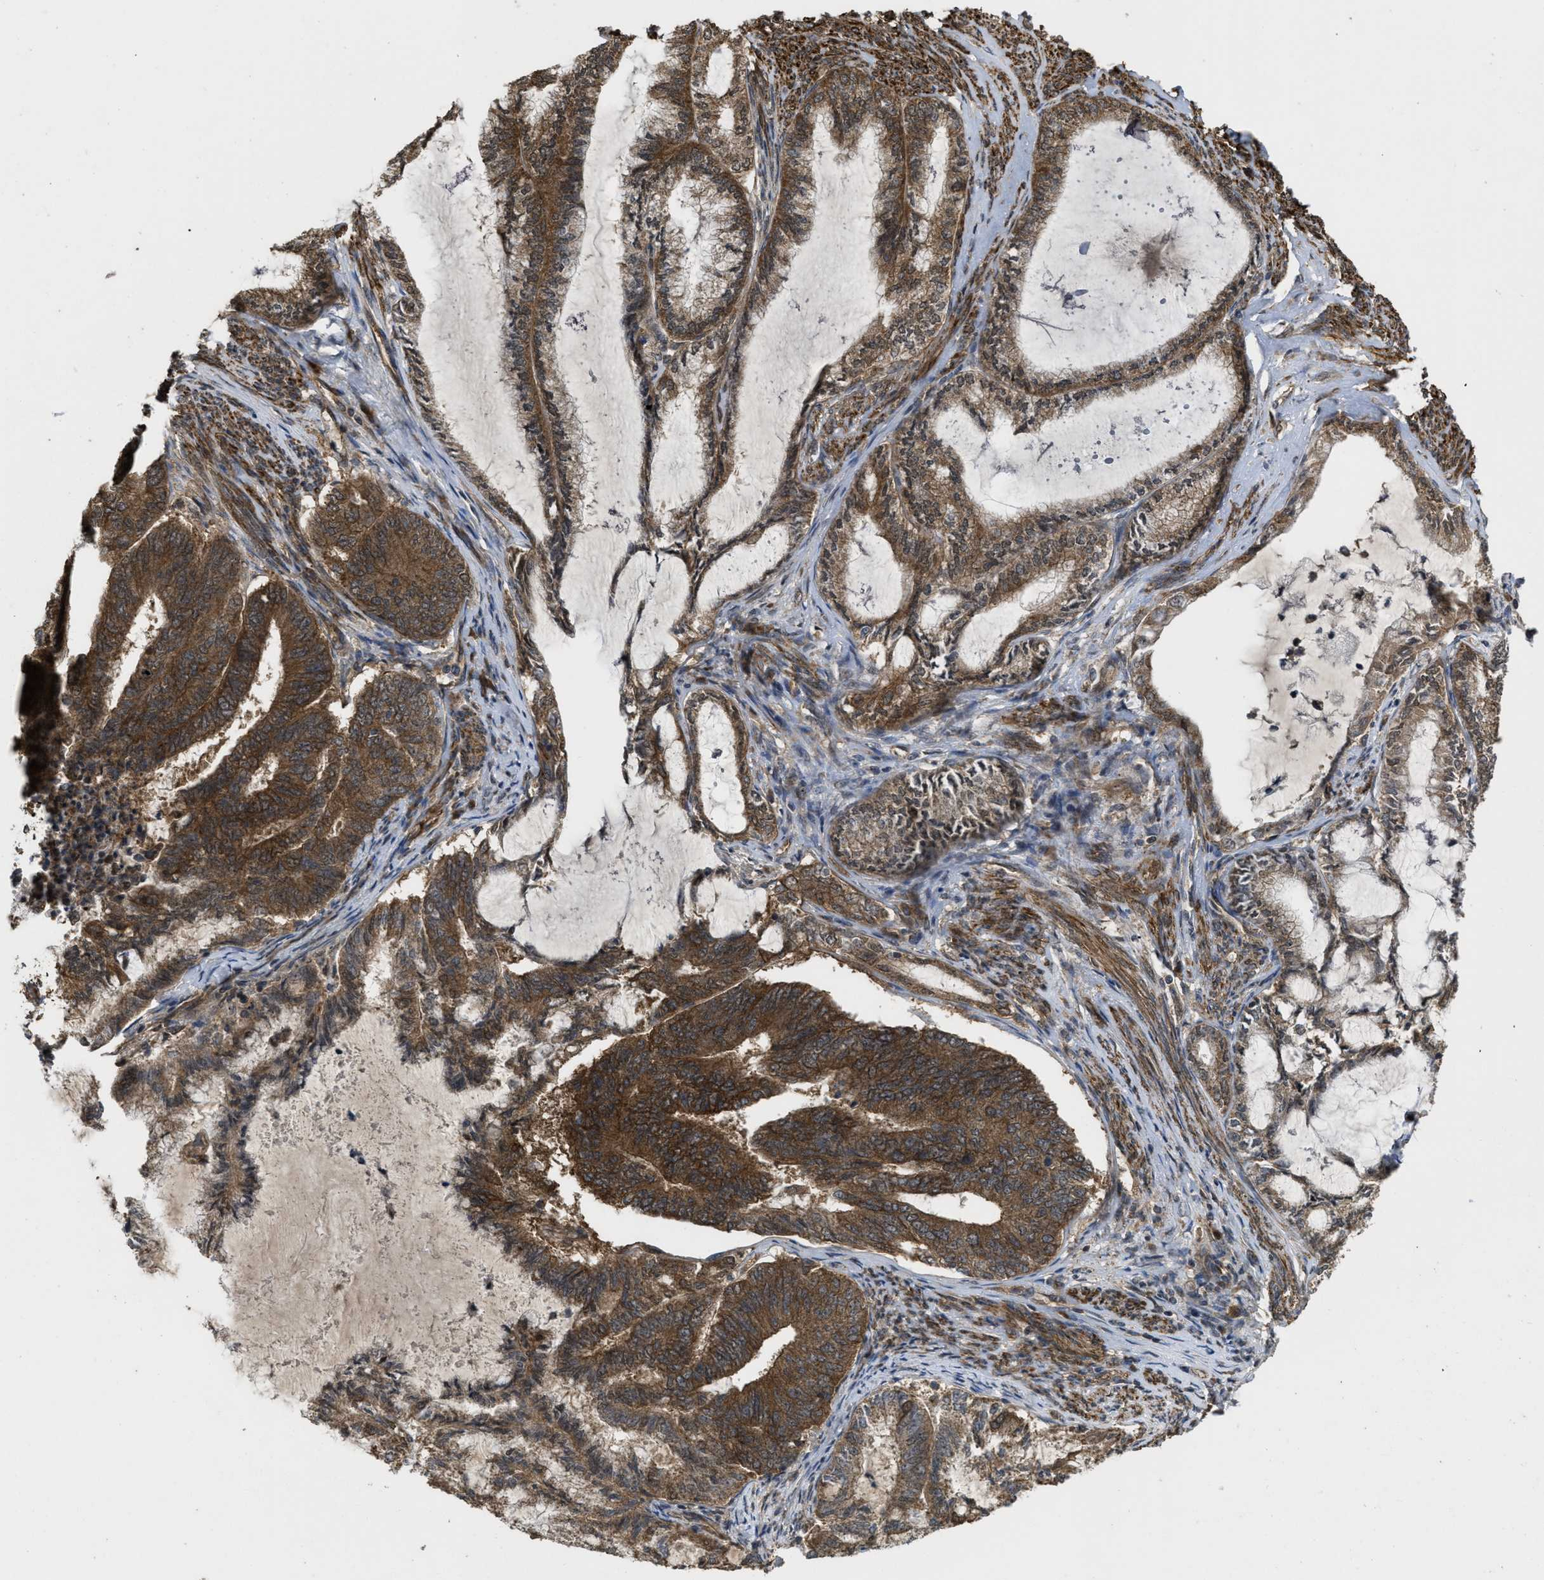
{"staining": {"intensity": "strong", "quantity": ">75%", "location": "cytoplasmic/membranous"}, "tissue": "endometrial cancer", "cell_type": "Tumor cells", "image_type": "cancer", "snomed": [{"axis": "morphology", "description": "Adenocarcinoma, NOS"}, {"axis": "topography", "description": "Endometrium"}], "caption": "Immunohistochemical staining of endometrial cancer (adenocarcinoma) displays high levels of strong cytoplasmic/membranous positivity in approximately >75% of tumor cells.", "gene": "FZD6", "patient": {"sex": "female", "age": 86}}